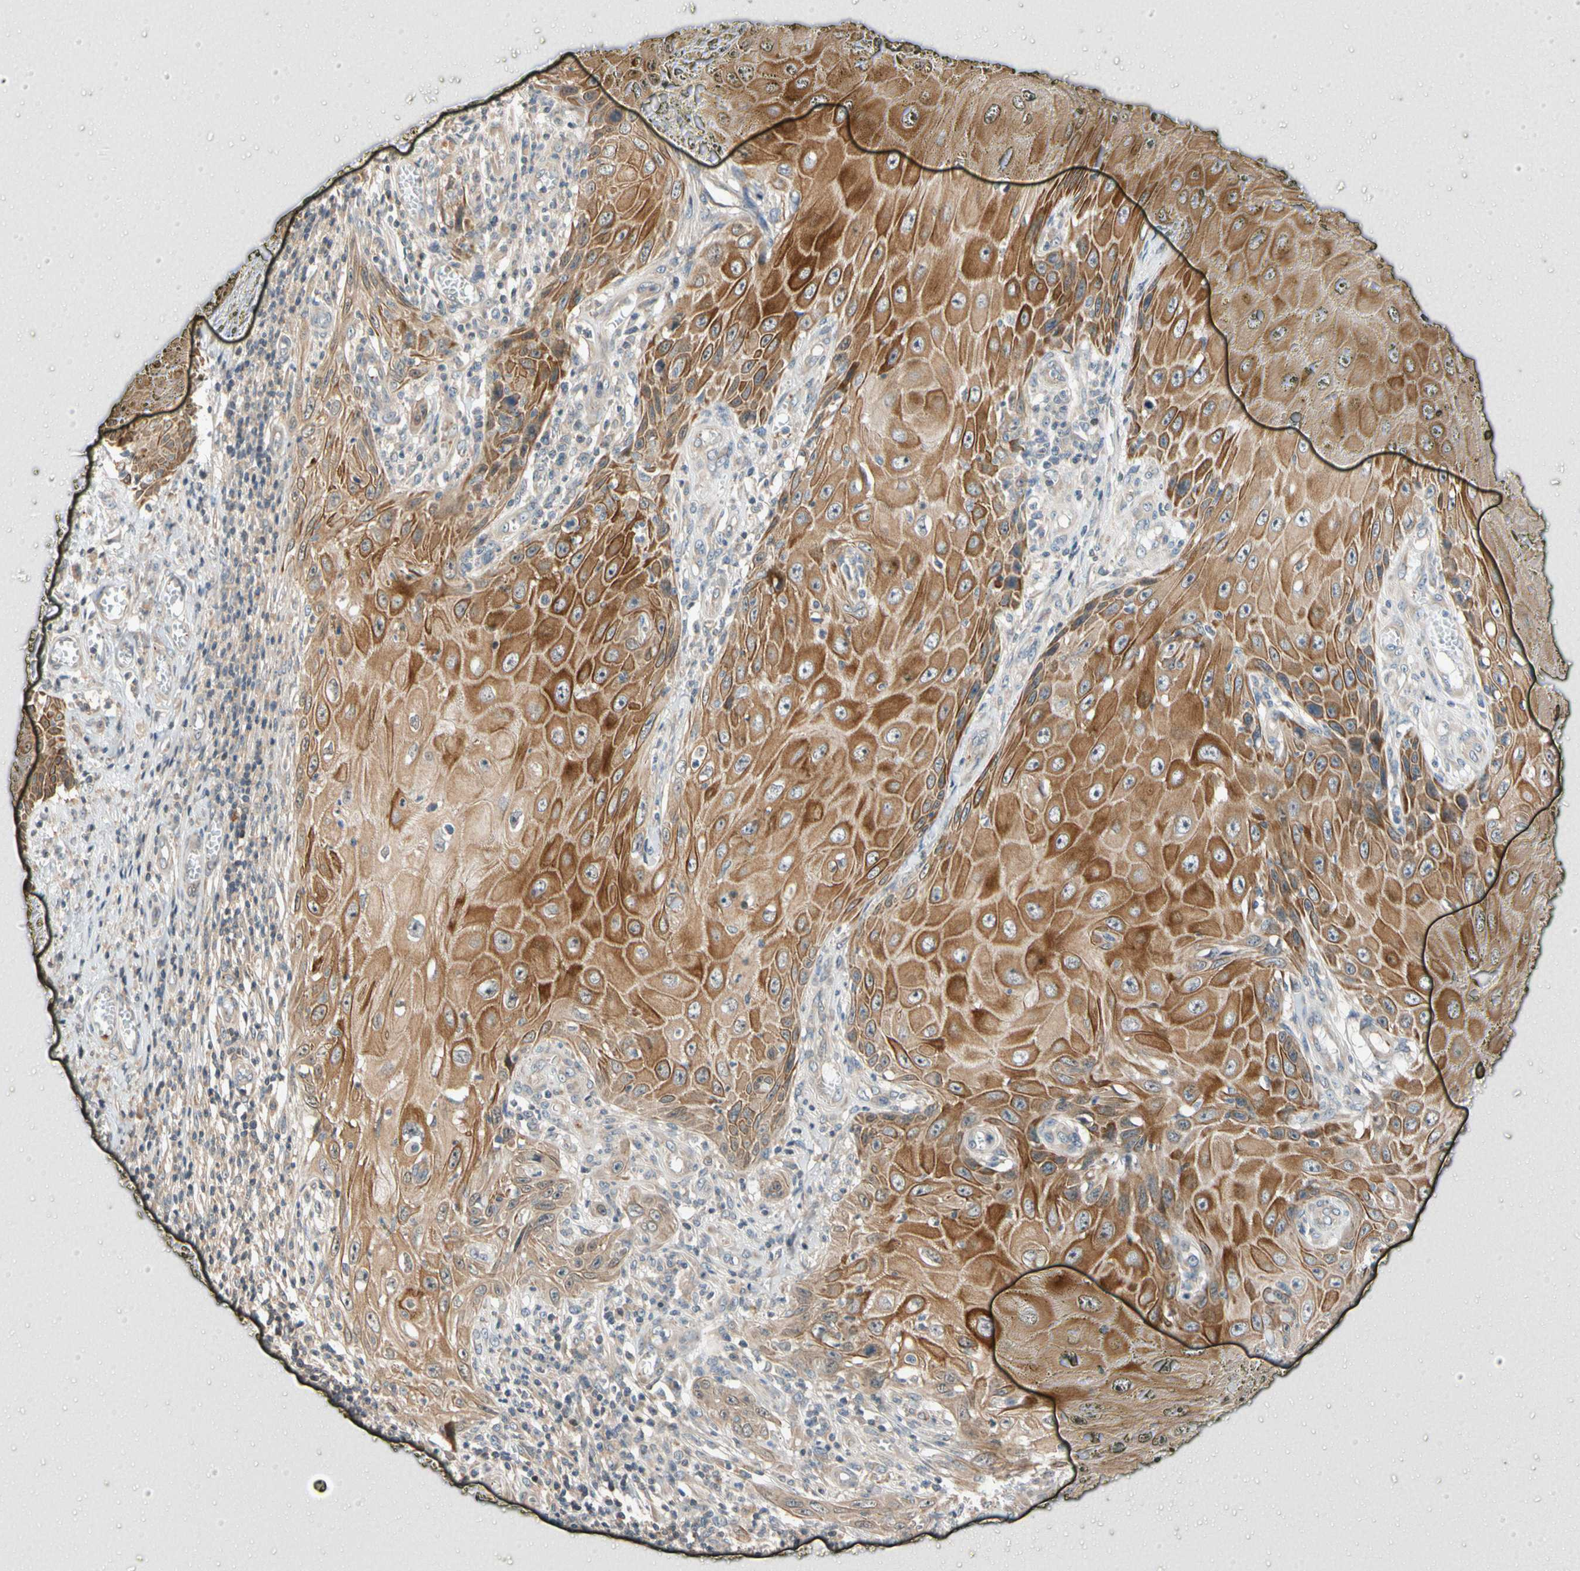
{"staining": {"intensity": "strong", "quantity": ">75%", "location": "cytoplasmic/membranous"}, "tissue": "skin cancer", "cell_type": "Tumor cells", "image_type": "cancer", "snomed": [{"axis": "morphology", "description": "Squamous cell carcinoma, NOS"}, {"axis": "topography", "description": "Skin"}], "caption": "Protein staining exhibits strong cytoplasmic/membranous positivity in approximately >75% of tumor cells in squamous cell carcinoma (skin).", "gene": "CNST", "patient": {"sex": "female", "age": 73}}